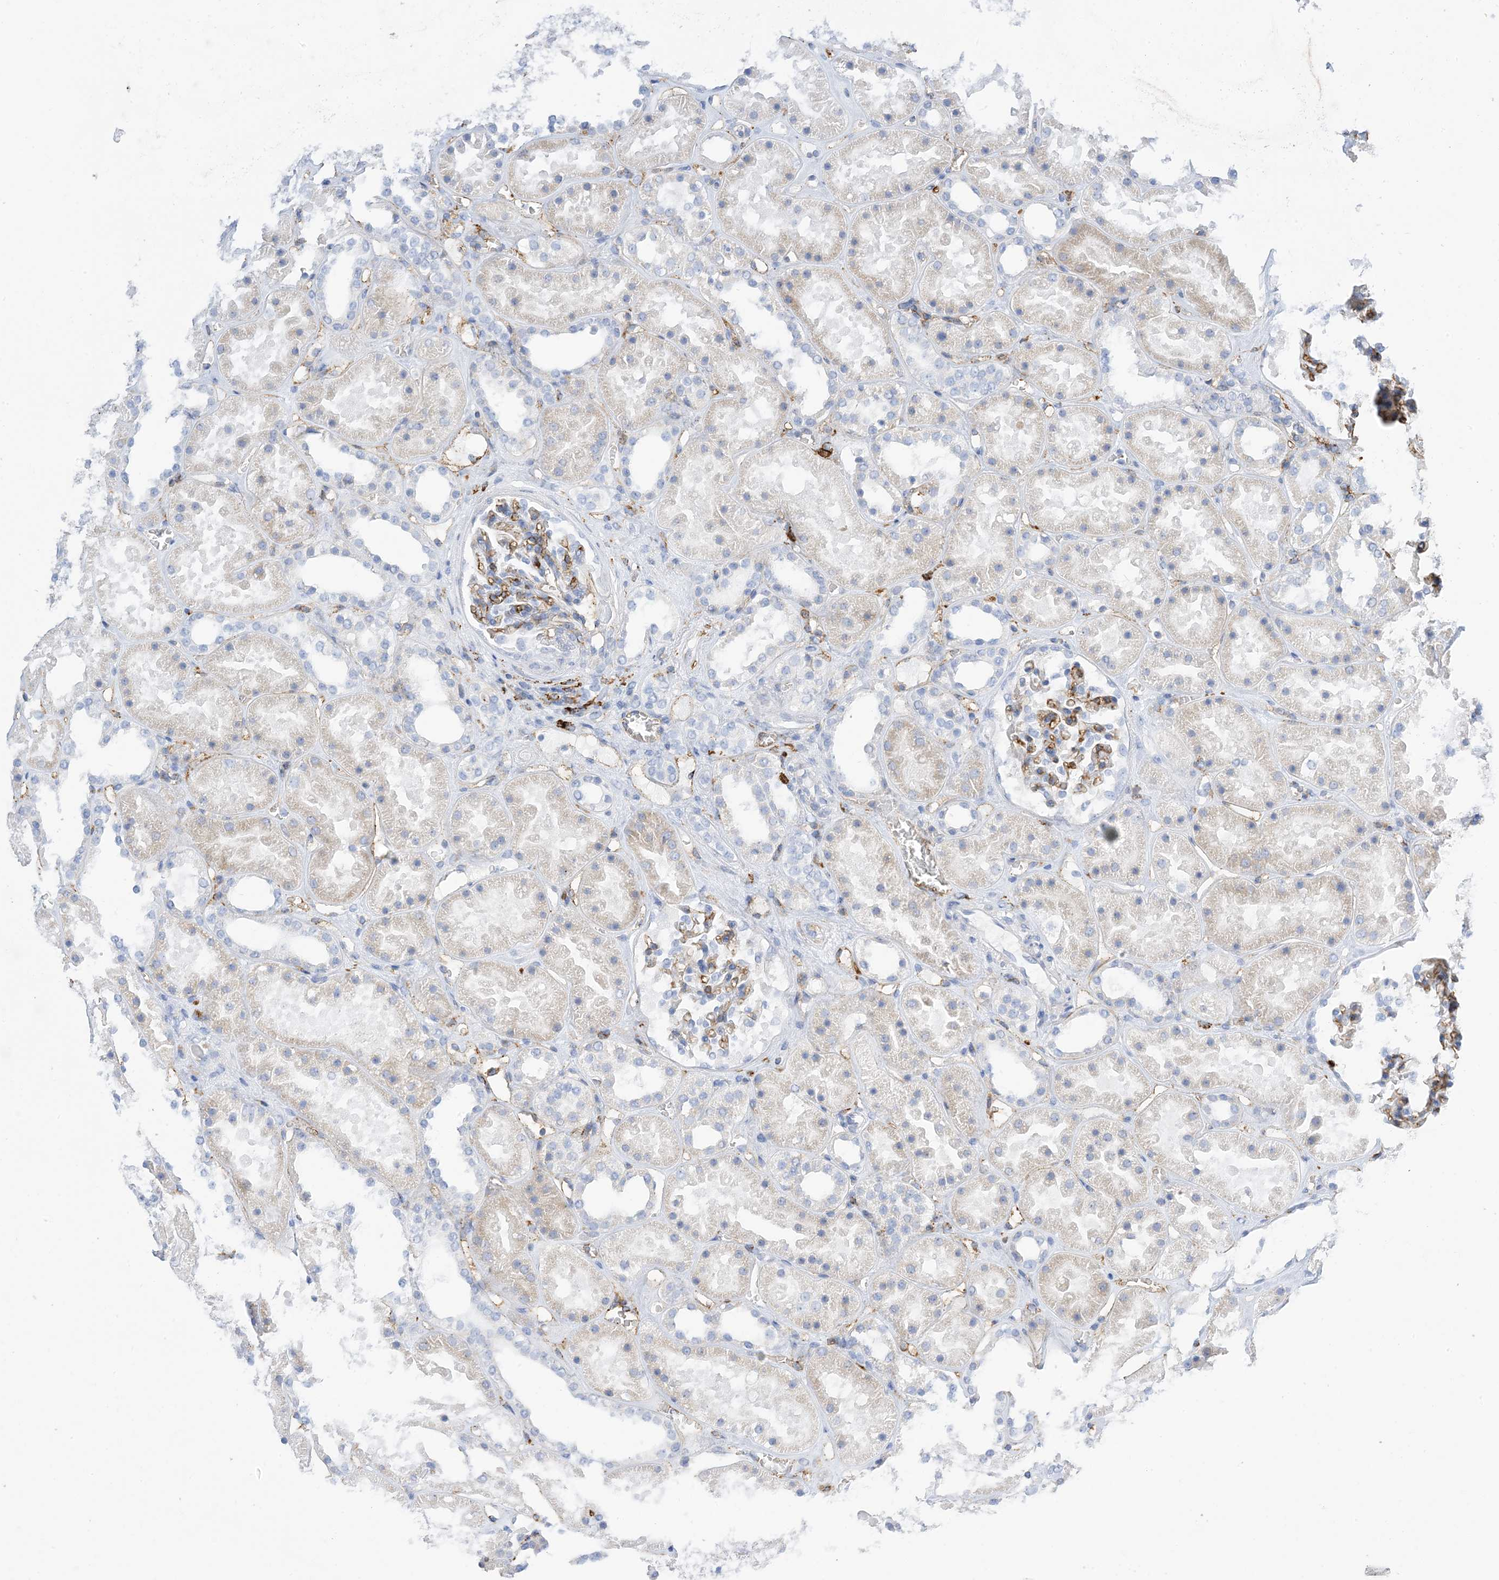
{"staining": {"intensity": "moderate", "quantity": "<25%", "location": "cytoplasmic/membranous"}, "tissue": "kidney", "cell_type": "Cells in glomeruli", "image_type": "normal", "snomed": [{"axis": "morphology", "description": "Normal tissue, NOS"}, {"axis": "topography", "description": "Kidney"}], "caption": "Immunohistochemical staining of unremarkable human kidney shows low levels of moderate cytoplasmic/membranous expression in approximately <25% of cells in glomeruli.", "gene": "DPH3", "patient": {"sex": "female", "age": 41}}